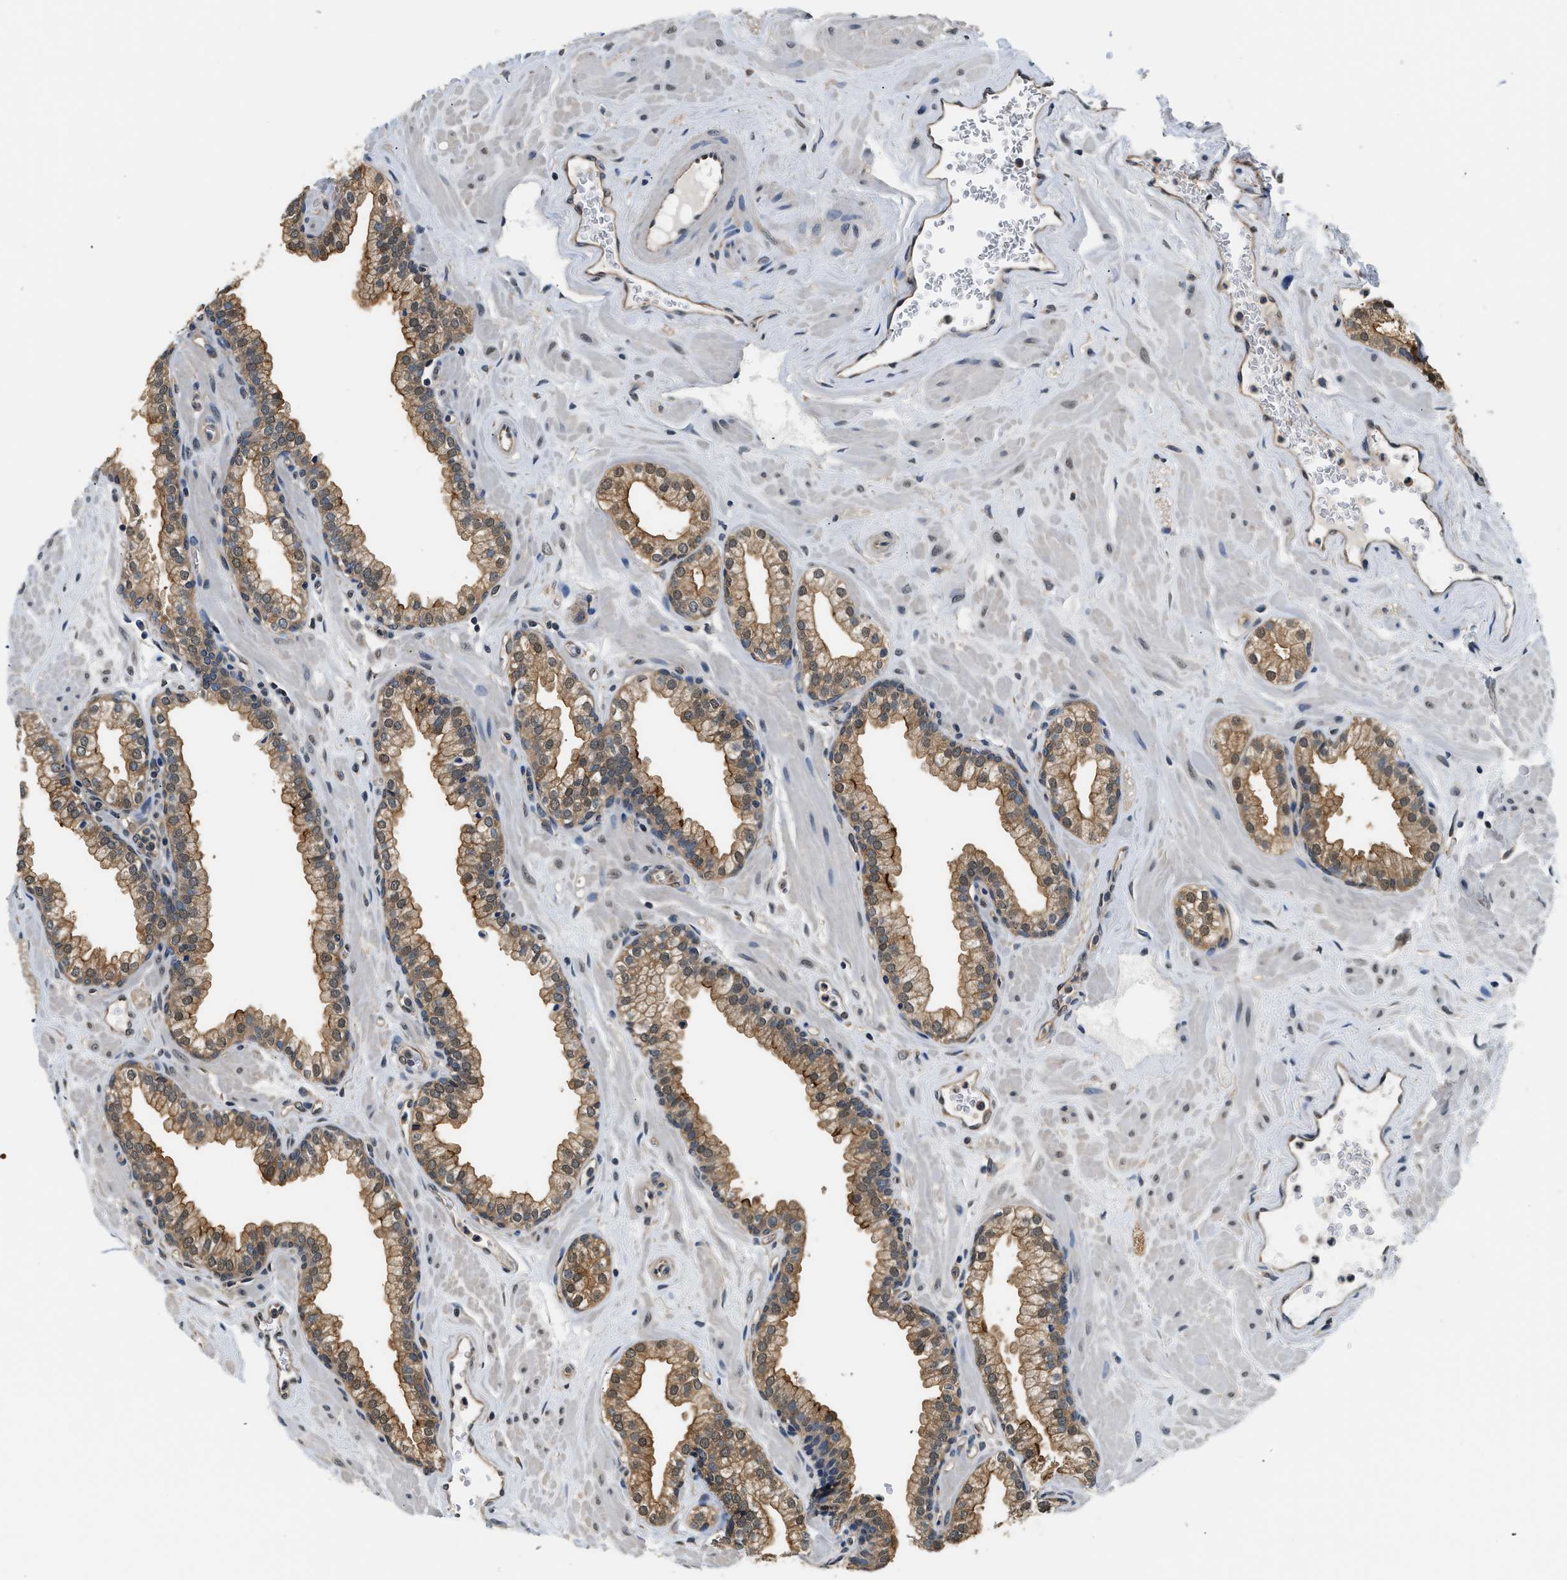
{"staining": {"intensity": "moderate", "quantity": ">75%", "location": "cytoplasmic/membranous"}, "tissue": "prostate", "cell_type": "Glandular cells", "image_type": "normal", "snomed": [{"axis": "morphology", "description": "Normal tissue, NOS"}, {"axis": "morphology", "description": "Urothelial carcinoma, Low grade"}, {"axis": "topography", "description": "Urinary bladder"}, {"axis": "topography", "description": "Prostate"}], "caption": "Prostate stained with a protein marker displays moderate staining in glandular cells.", "gene": "BCL7C", "patient": {"sex": "male", "age": 60}}